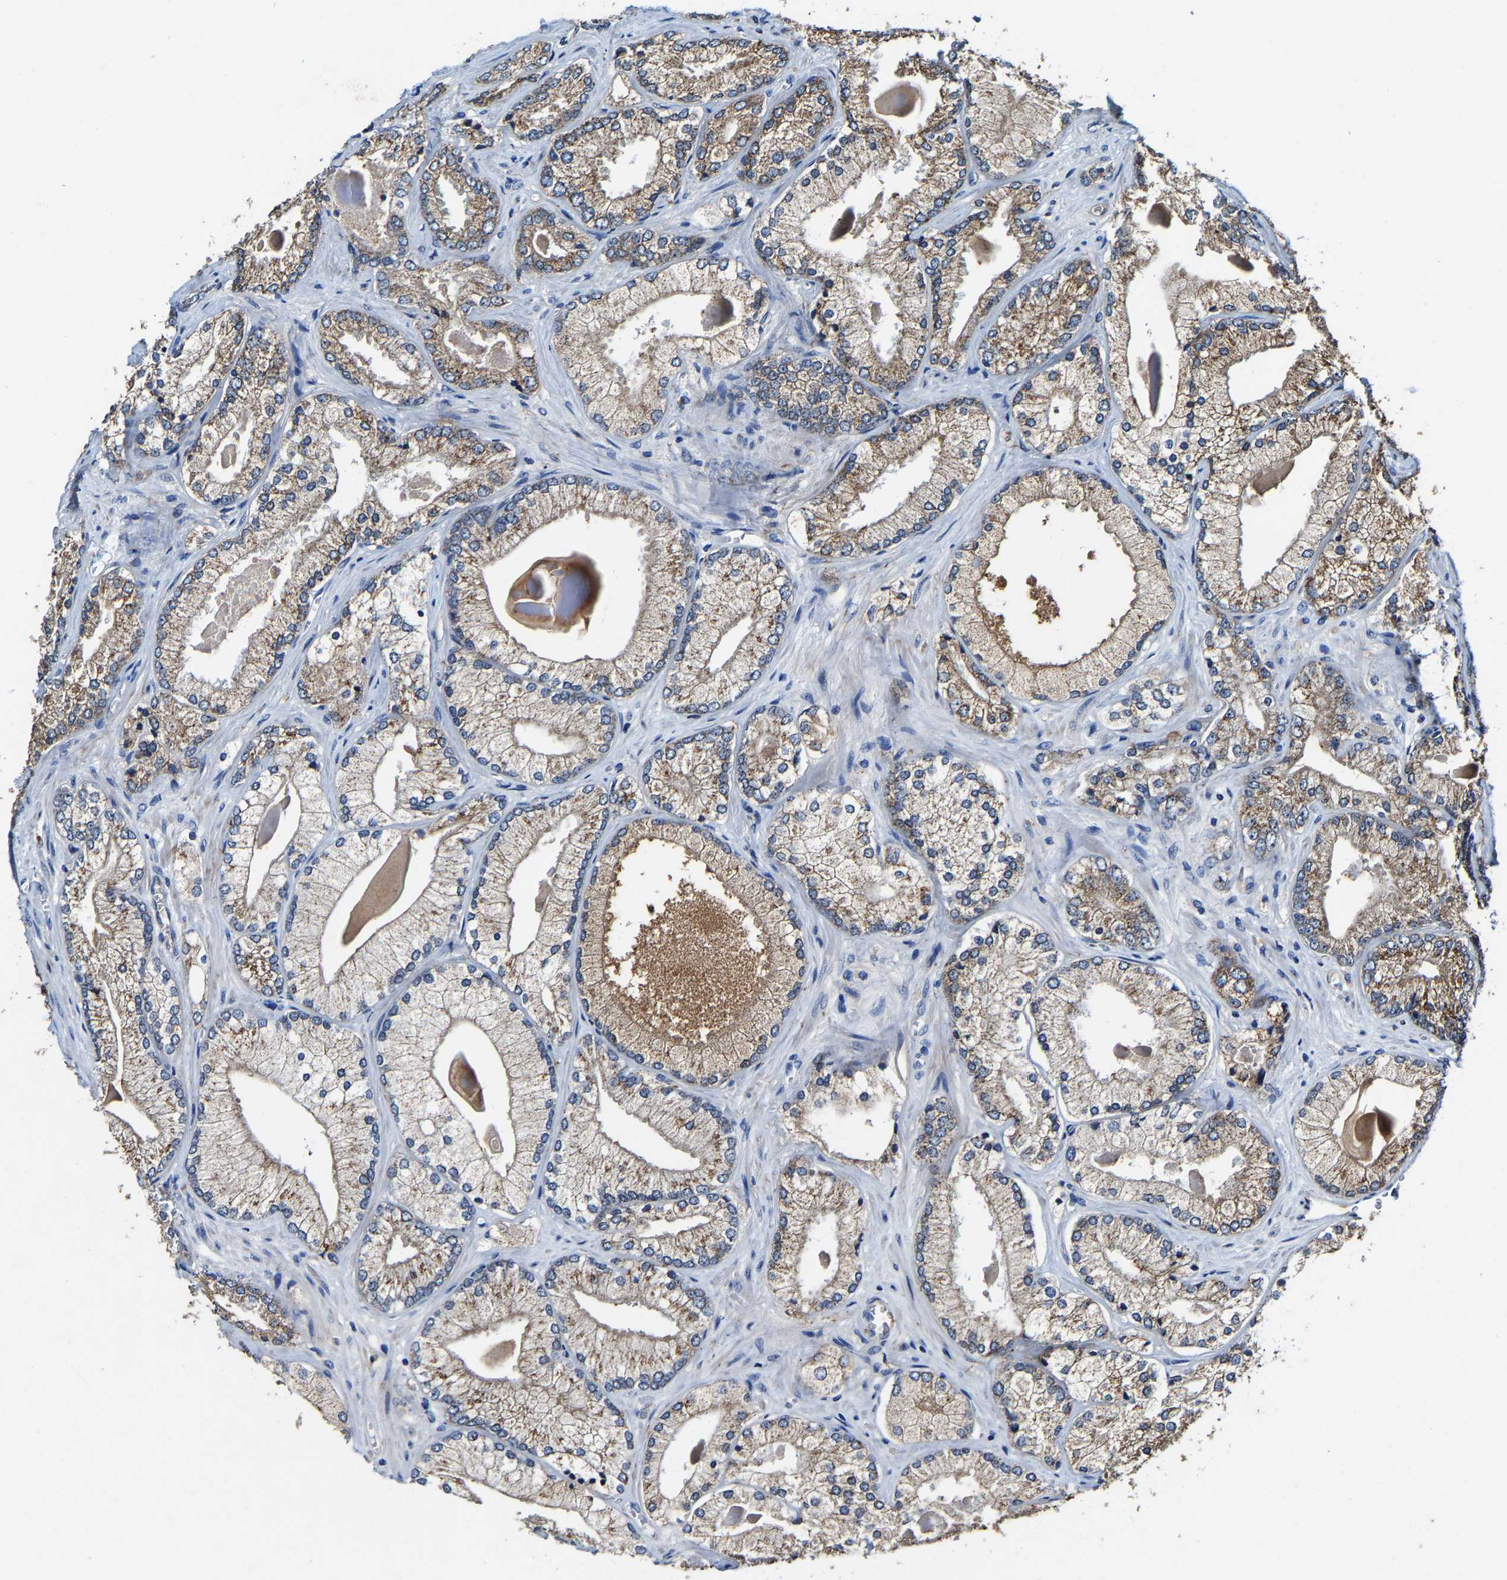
{"staining": {"intensity": "moderate", "quantity": ">75%", "location": "cytoplasmic/membranous"}, "tissue": "prostate cancer", "cell_type": "Tumor cells", "image_type": "cancer", "snomed": [{"axis": "morphology", "description": "Adenocarcinoma, Low grade"}, {"axis": "topography", "description": "Prostate"}], "caption": "The image demonstrates a brown stain indicating the presence of a protein in the cytoplasmic/membranous of tumor cells in prostate cancer.", "gene": "SLC25A25", "patient": {"sex": "male", "age": 65}}